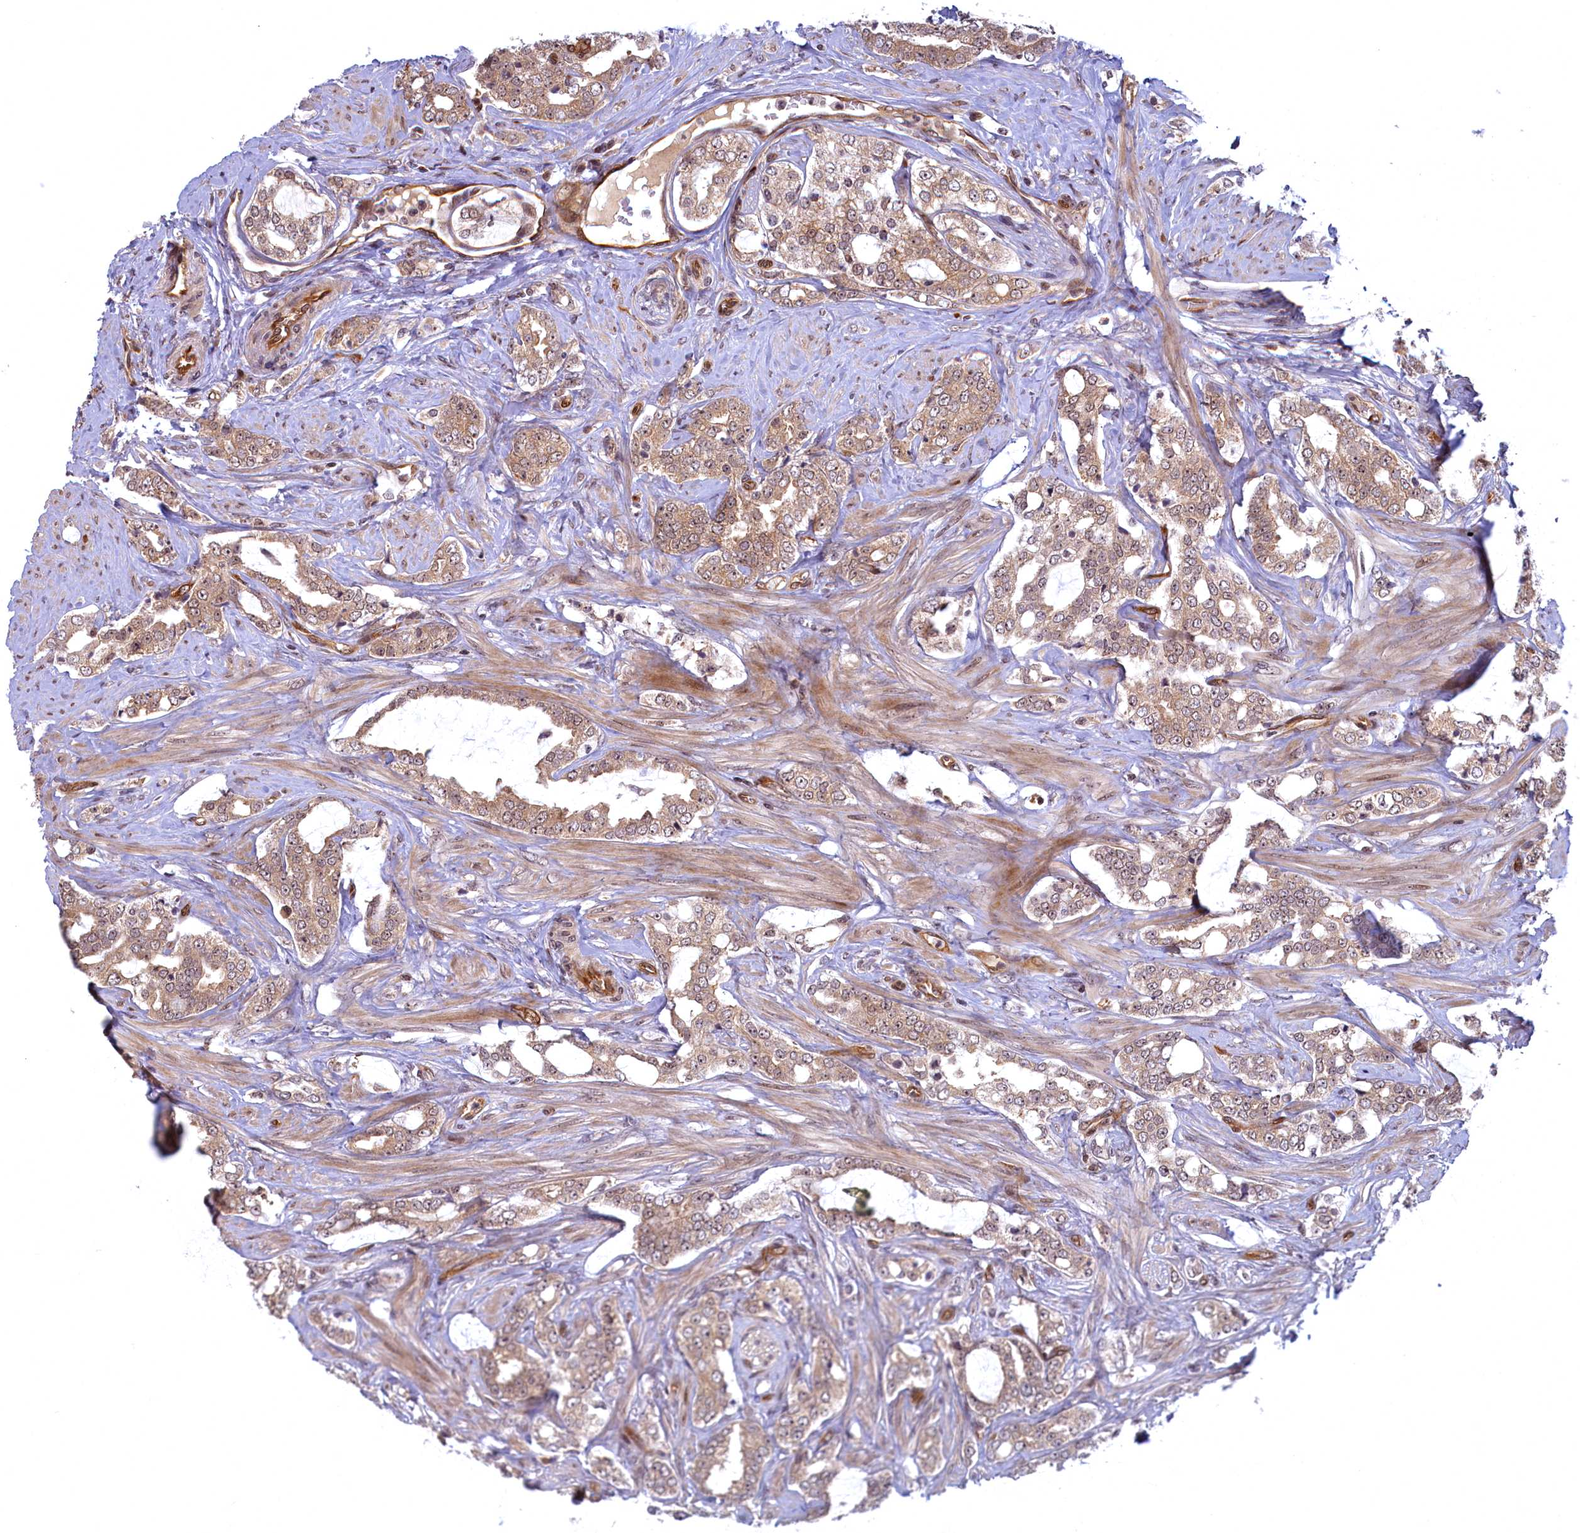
{"staining": {"intensity": "weak", "quantity": ">75%", "location": "cytoplasmic/membranous"}, "tissue": "prostate cancer", "cell_type": "Tumor cells", "image_type": "cancer", "snomed": [{"axis": "morphology", "description": "Adenocarcinoma, High grade"}, {"axis": "topography", "description": "Prostate"}], "caption": "Immunohistochemistry of prostate cancer (high-grade adenocarcinoma) reveals low levels of weak cytoplasmic/membranous expression in about >75% of tumor cells. Using DAB (brown) and hematoxylin (blue) stains, captured at high magnification using brightfield microscopy.", "gene": "SNRK", "patient": {"sex": "male", "age": 64}}